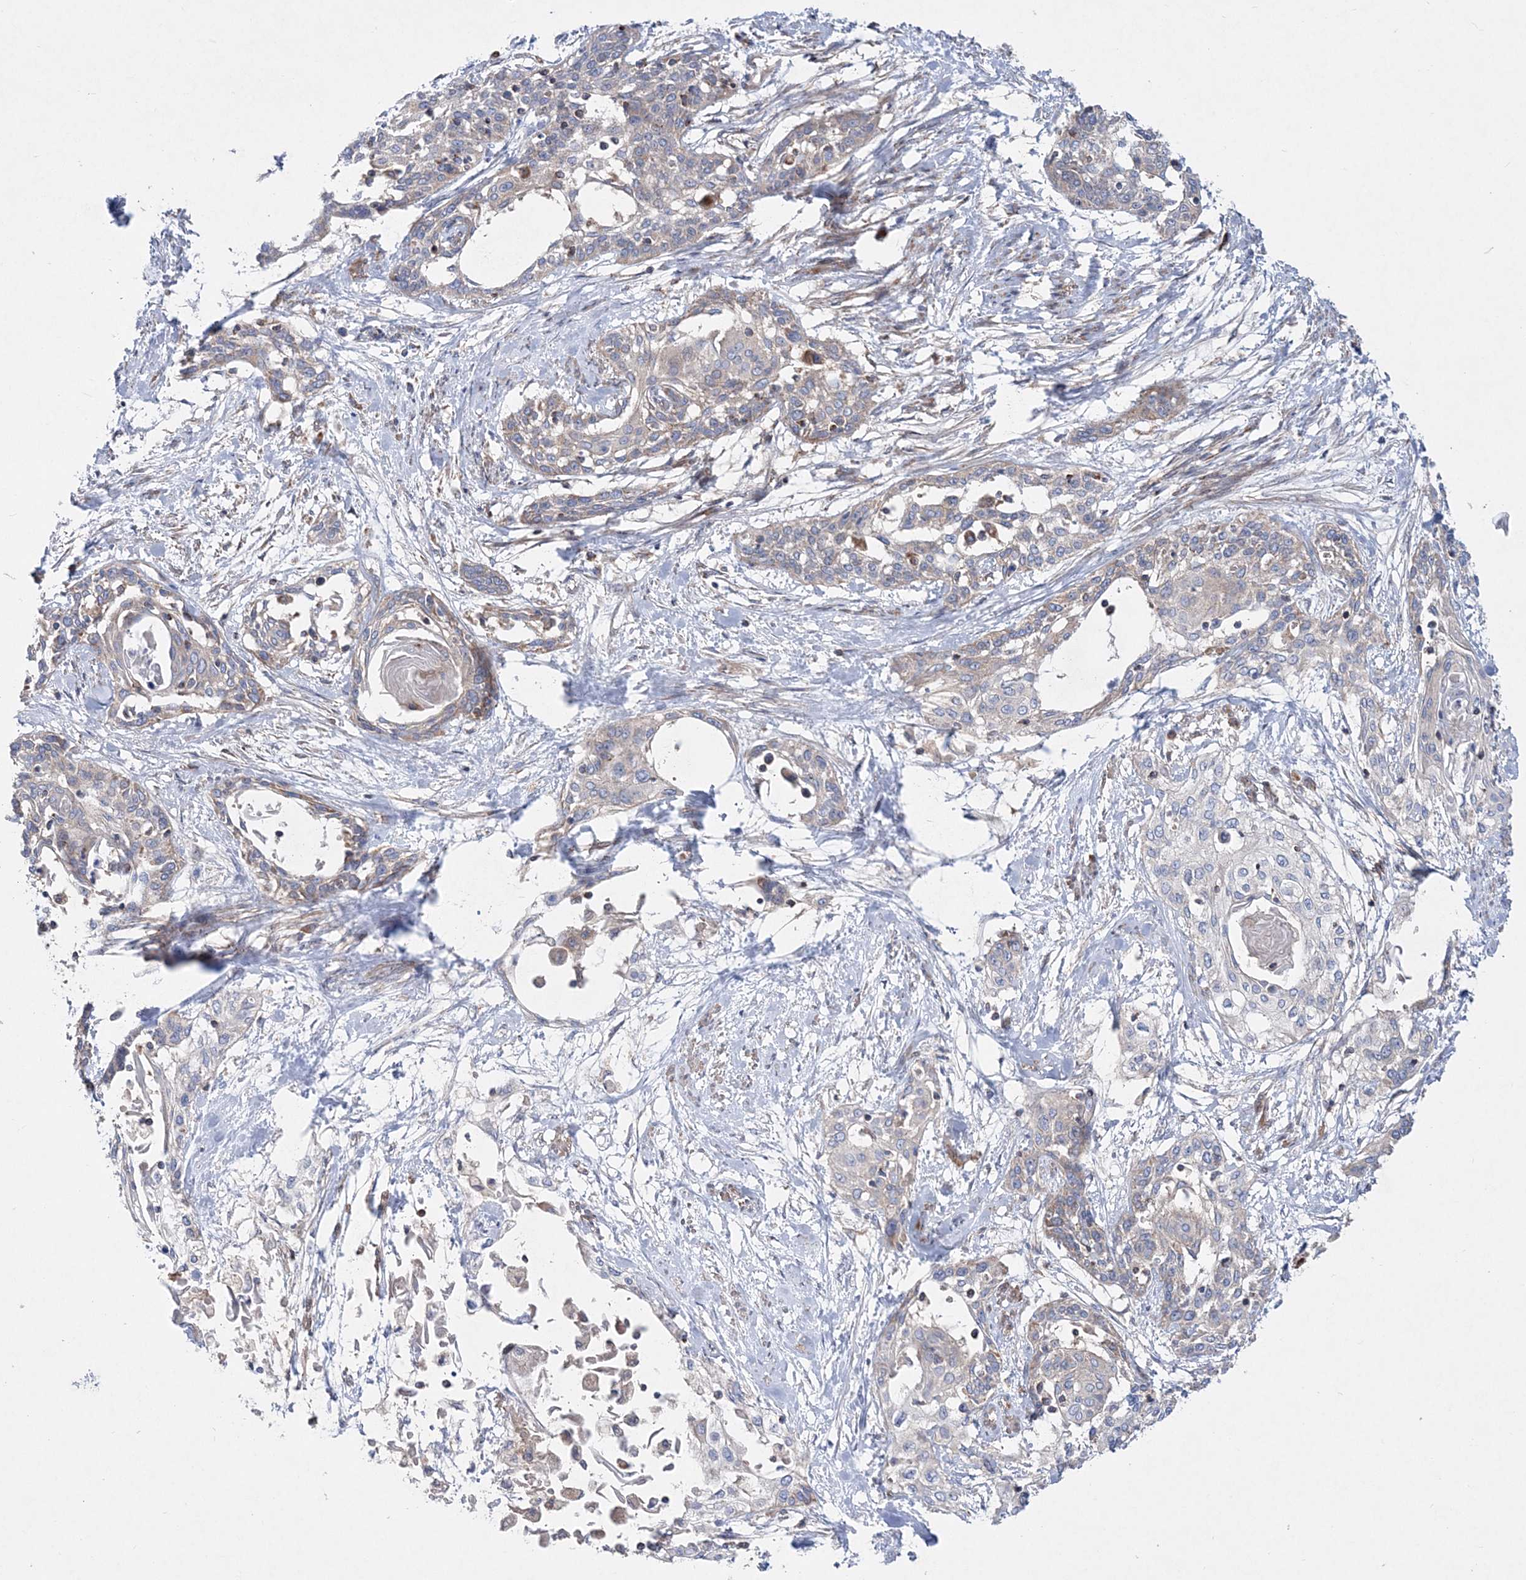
{"staining": {"intensity": "negative", "quantity": "none", "location": "none"}, "tissue": "cervical cancer", "cell_type": "Tumor cells", "image_type": "cancer", "snomed": [{"axis": "morphology", "description": "Squamous cell carcinoma, NOS"}, {"axis": "topography", "description": "Cervix"}], "caption": "Immunohistochemistry (IHC) photomicrograph of neoplastic tissue: cervical cancer (squamous cell carcinoma) stained with DAB reveals no significant protein positivity in tumor cells.", "gene": "NGLY1", "patient": {"sex": "female", "age": 57}}